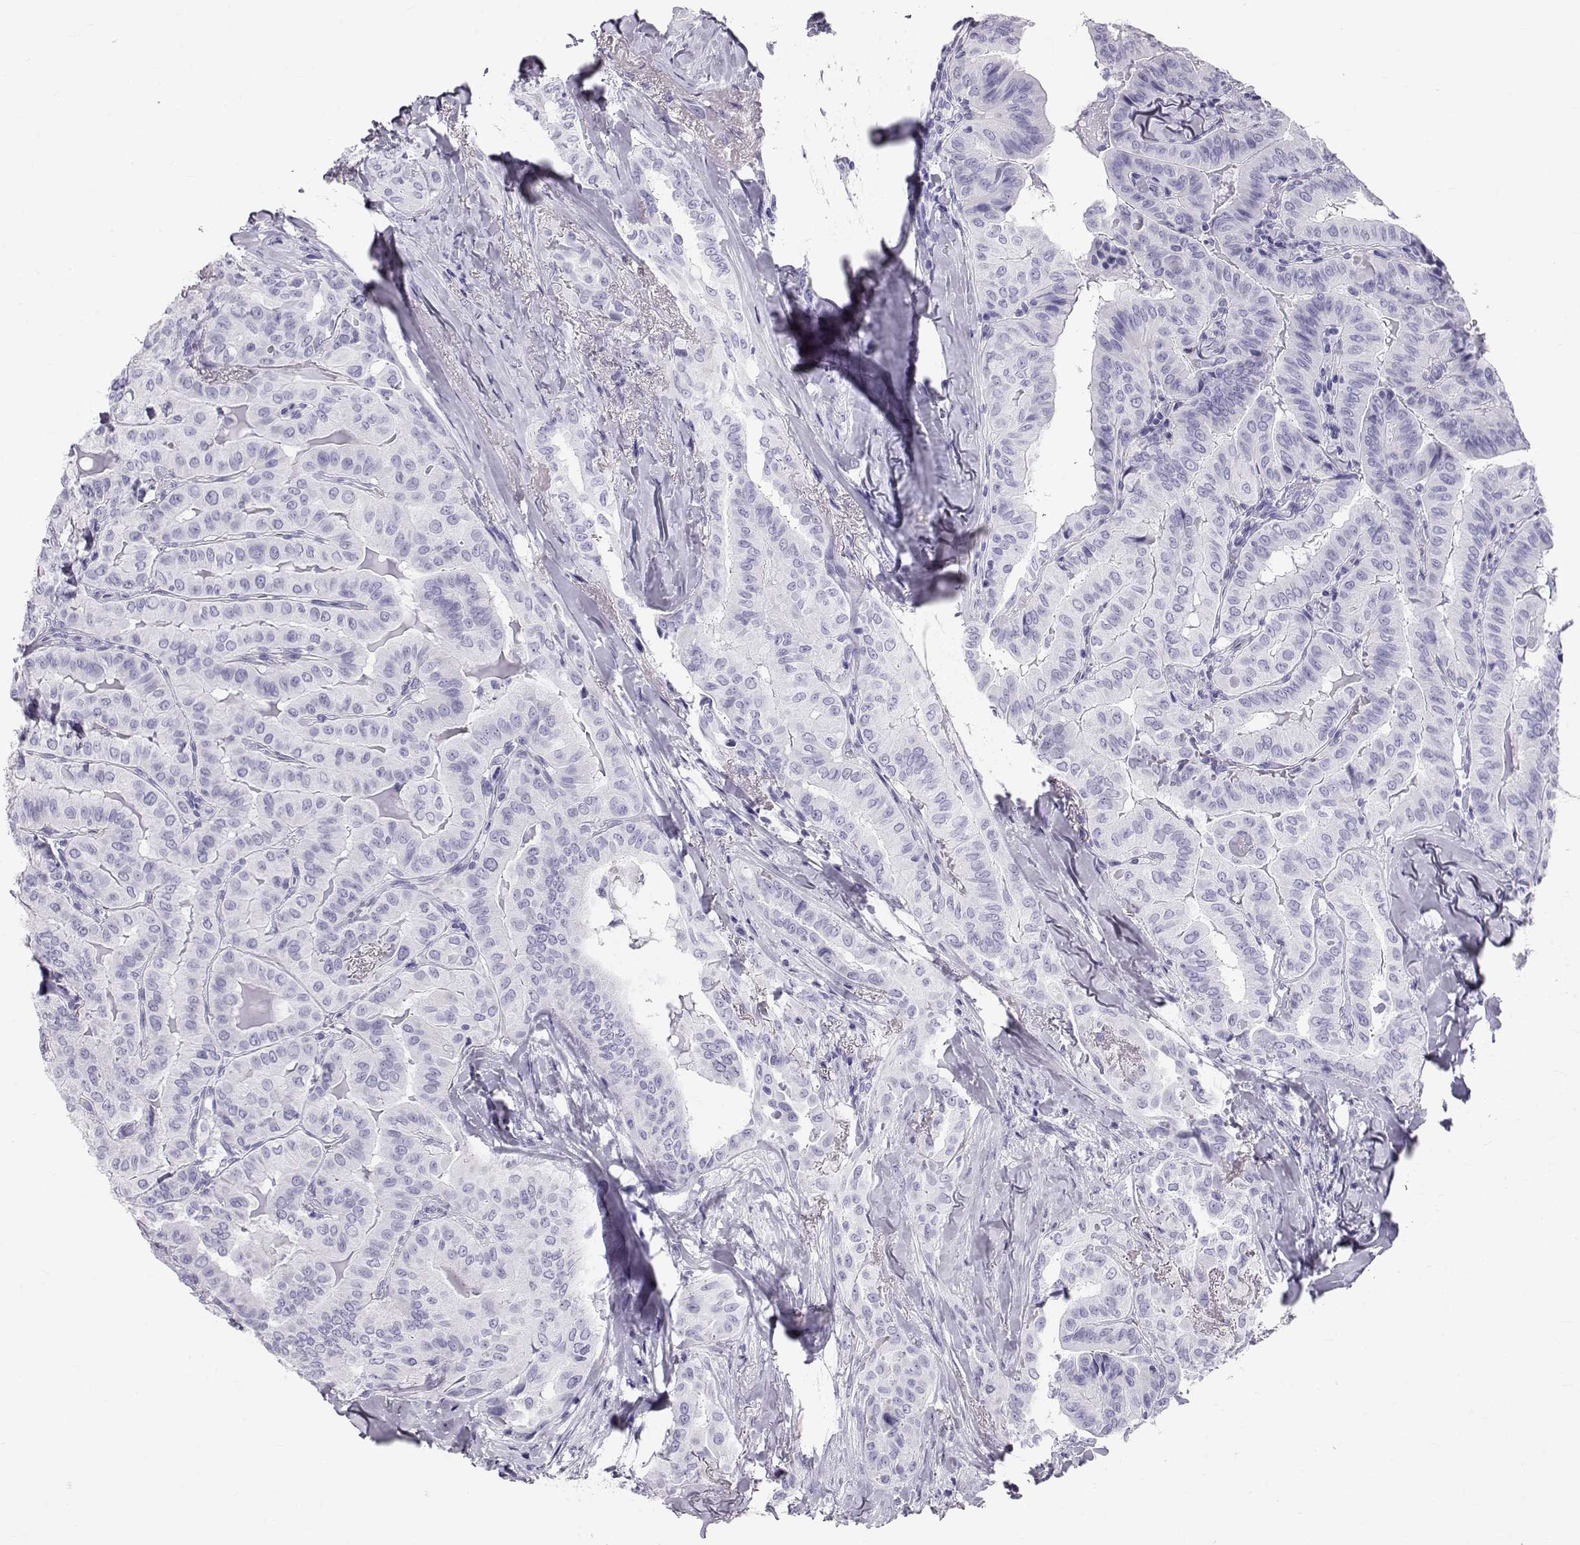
{"staining": {"intensity": "negative", "quantity": "none", "location": "none"}, "tissue": "thyroid cancer", "cell_type": "Tumor cells", "image_type": "cancer", "snomed": [{"axis": "morphology", "description": "Papillary adenocarcinoma, NOS"}, {"axis": "topography", "description": "Thyroid gland"}], "caption": "Immunohistochemistry (IHC) of human thyroid papillary adenocarcinoma displays no expression in tumor cells. The staining is performed using DAB brown chromogen with nuclei counter-stained in using hematoxylin.", "gene": "RD3", "patient": {"sex": "female", "age": 68}}